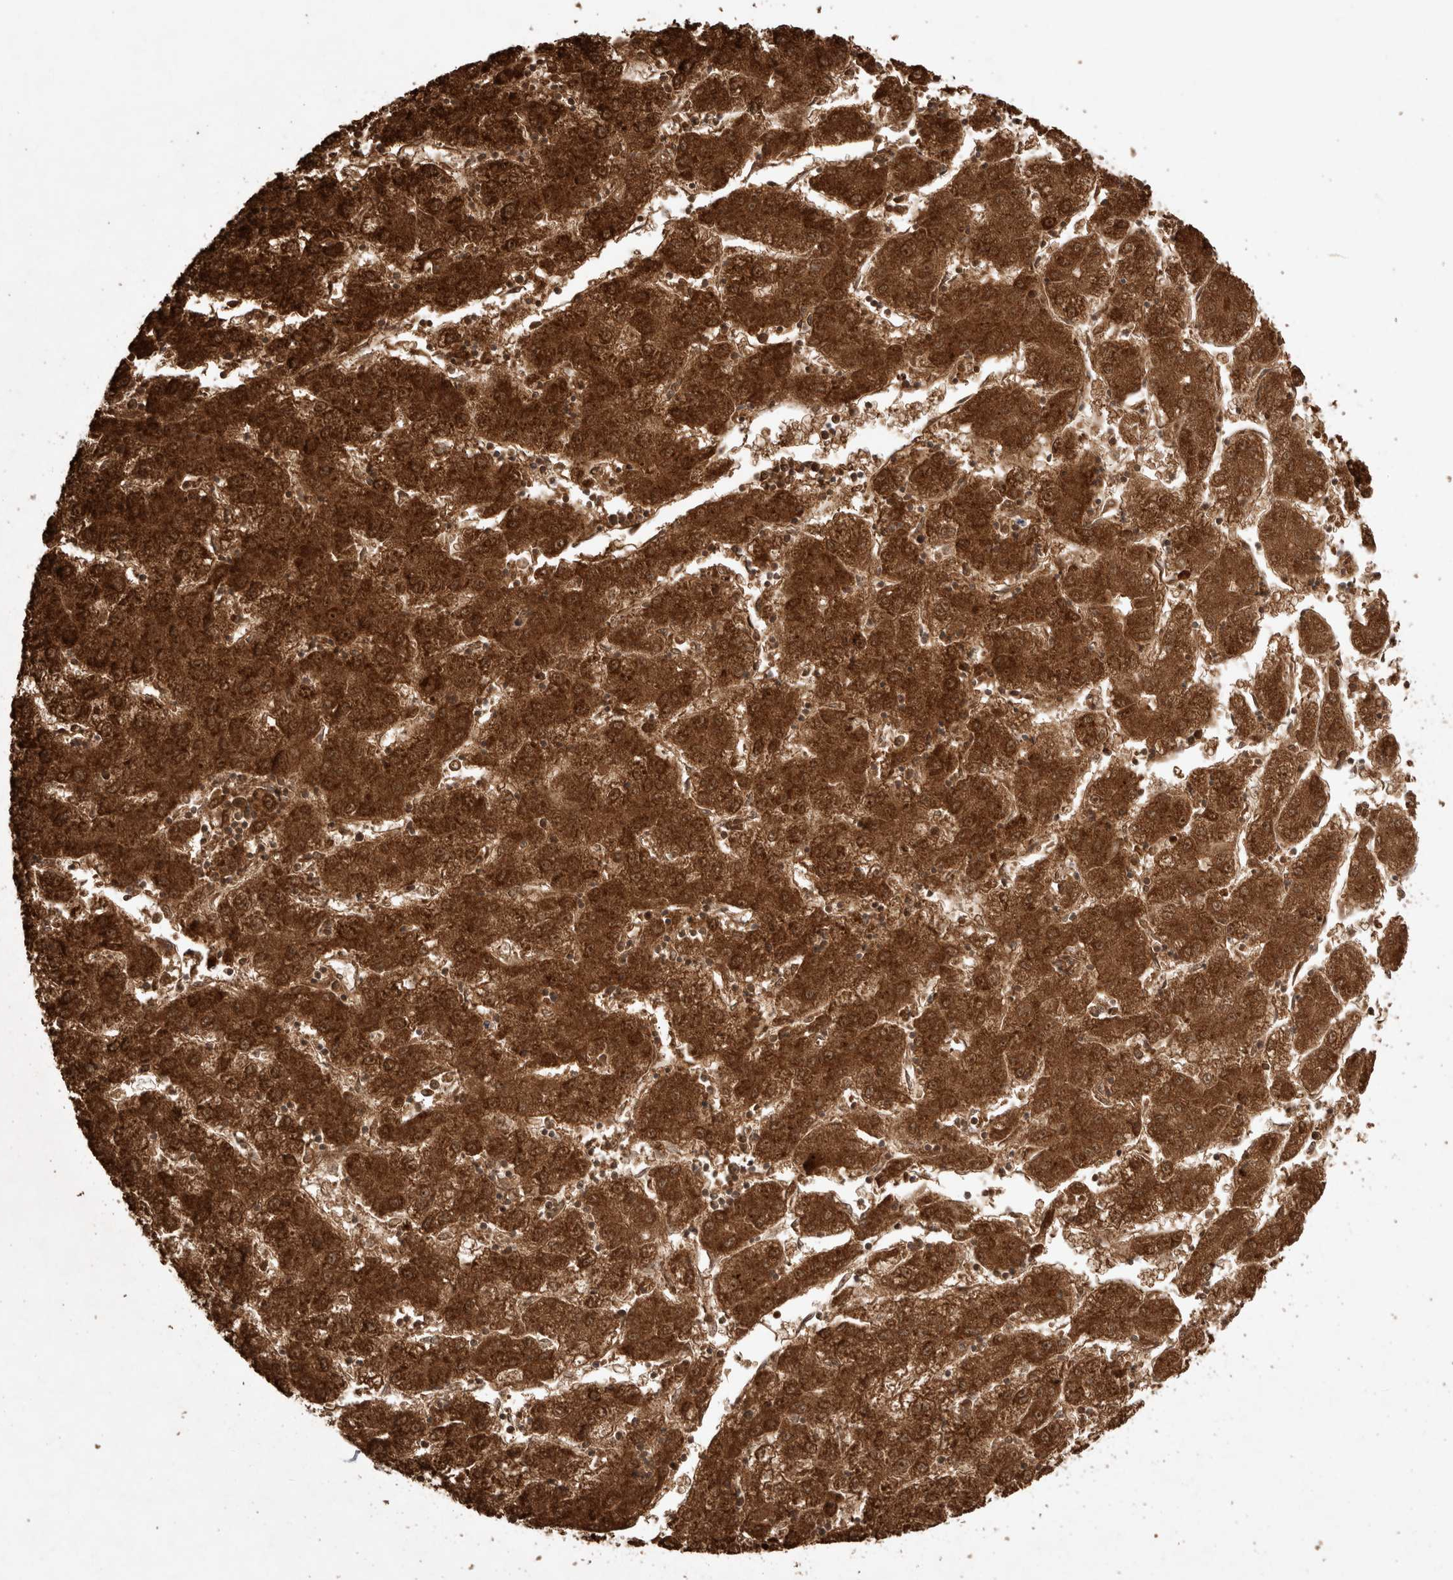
{"staining": {"intensity": "strong", "quantity": ">75%", "location": "cytoplasmic/membranous"}, "tissue": "liver cancer", "cell_type": "Tumor cells", "image_type": "cancer", "snomed": [{"axis": "morphology", "description": "Carcinoma, Hepatocellular, NOS"}, {"axis": "topography", "description": "Liver"}], "caption": "Approximately >75% of tumor cells in liver cancer demonstrate strong cytoplasmic/membranous protein expression as visualized by brown immunohistochemical staining.", "gene": "FAM221A", "patient": {"sex": "male", "age": 72}}